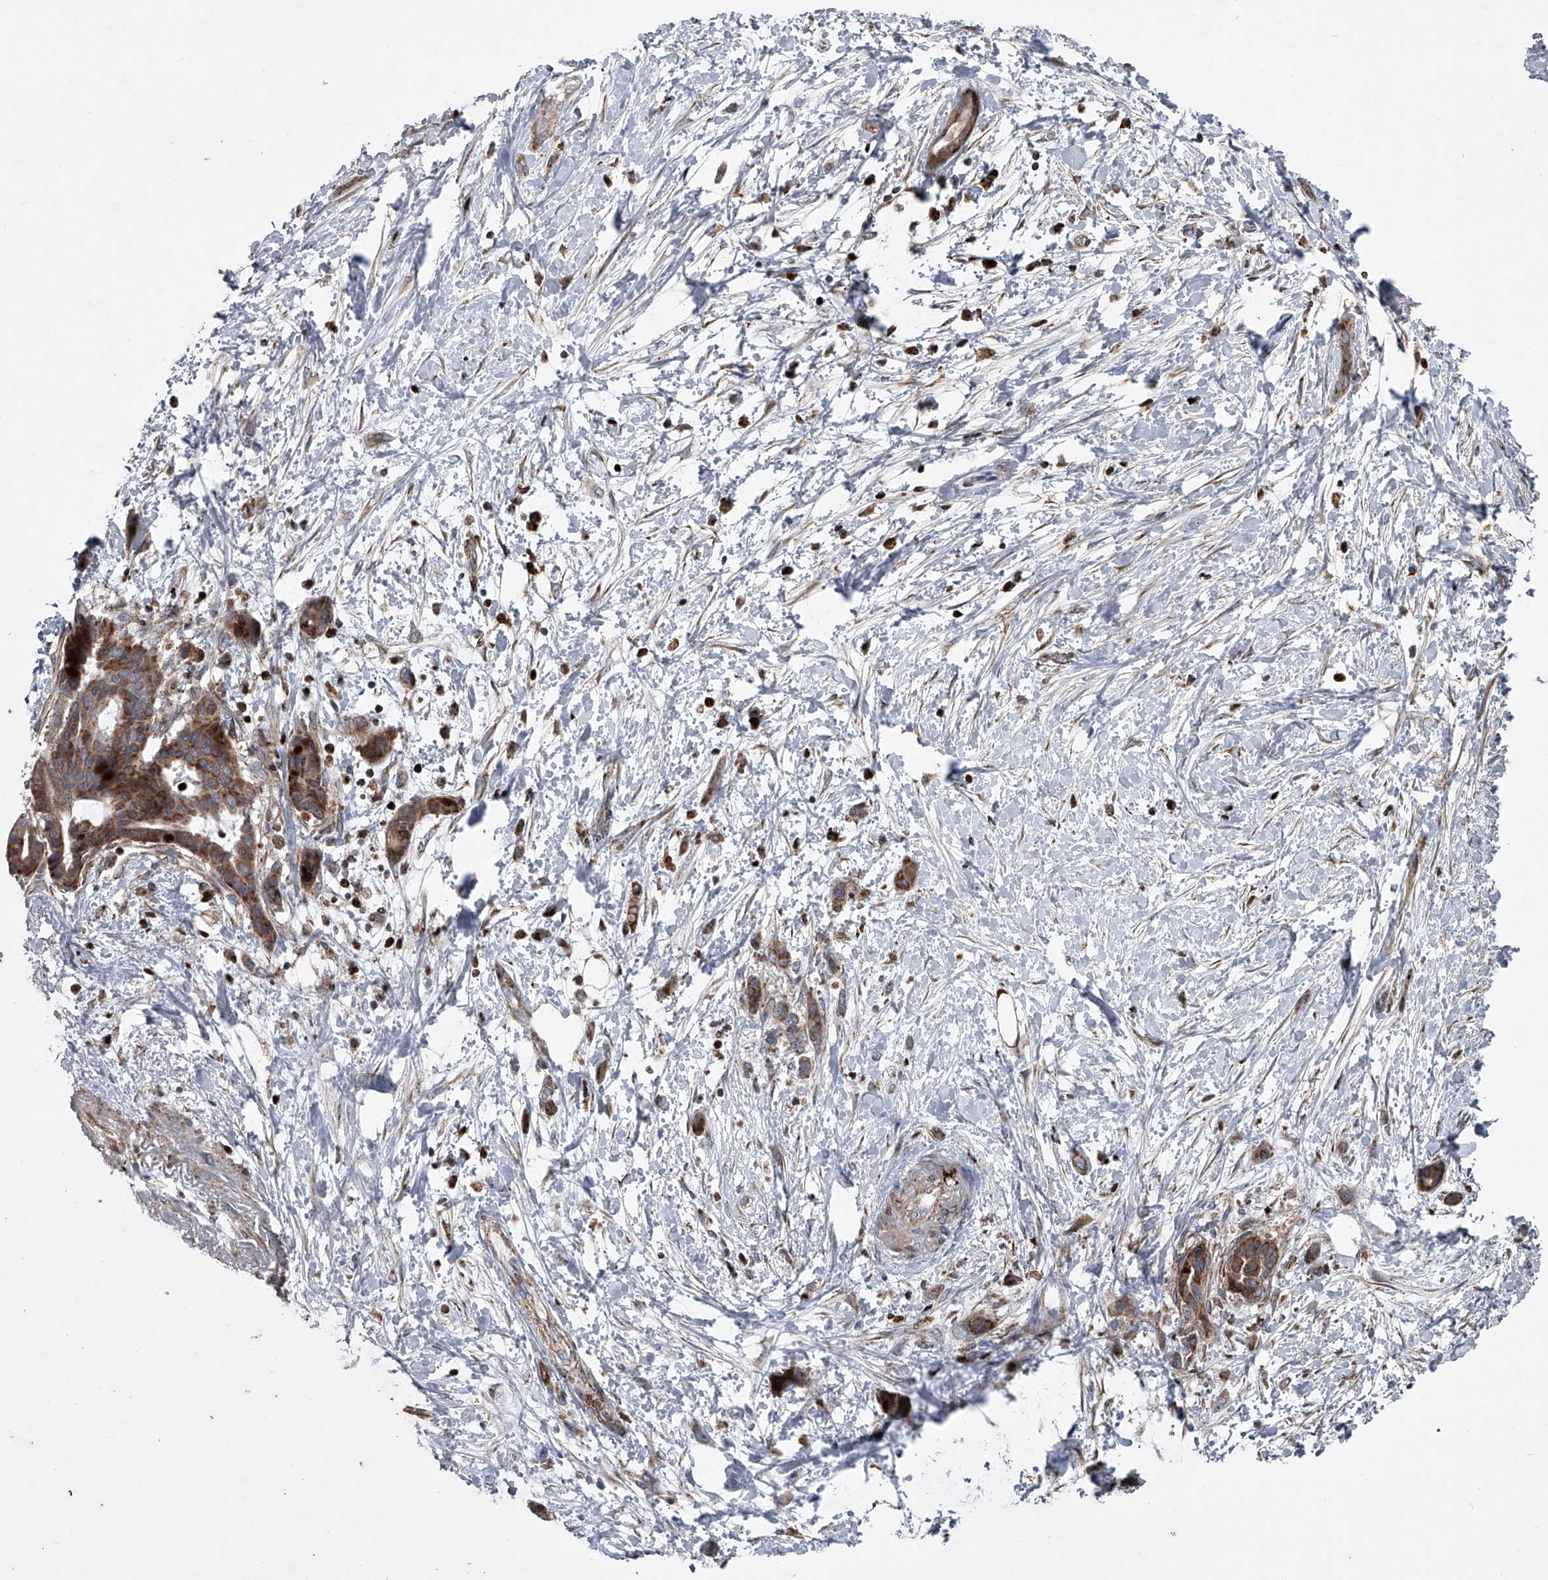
{"staining": {"intensity": "moderate", "quantity": ">75%", "location": "cytoplasmic/membranous"}, "tissue": "pancreatic cancer", "cell_type": "Tumor cells", "image_type": "cancer", "snomed": [{"axis": "morphology", "description": "Normal tissue, NOS"}, {"axis": "morphology", "description": "Adenocarcinoma, NOS"}, {"axis": "topography", "description": "Pancreas"}, {"axis": "topography", "description": "Peripheral nerve tissue"}], "caption": "Approximately >75% of tumor cells in pancreatic adenocarcinoma reveal moderate cytoplasmic/membranous protein staining as visualized by brown immunohistochemical staining.", "gene": "STRADA", "patient": {"sex": "female", "age": 63}}